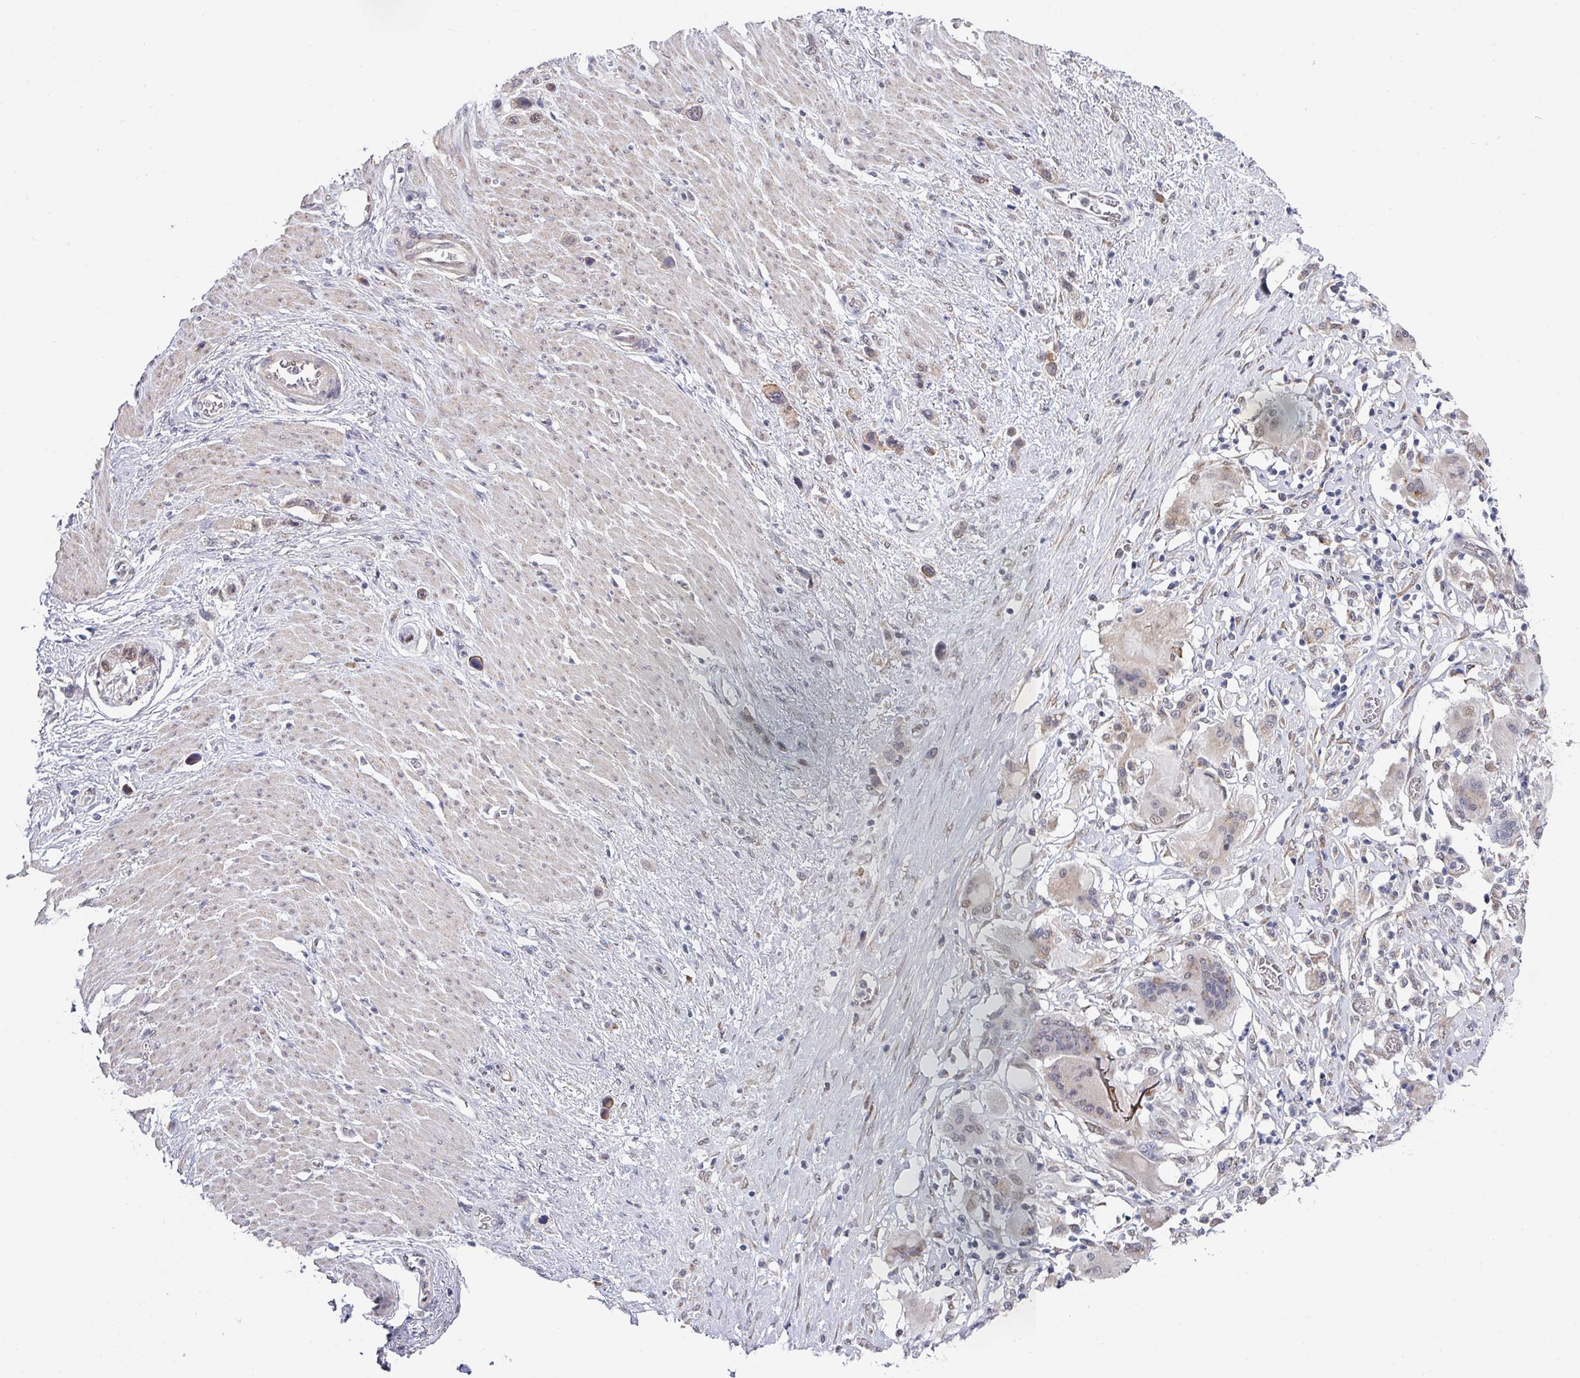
{"staining": {"intensity": "weak", "quantity": "25%-75%", "location": "cytoplasmic/membranous,nuclear"}, "tissue": "stomach cancer", "cell_type": "Tumor cells", "image_type": "cancer", "snomed": [{"axis": "morphology", "description": "Adenocarcinoma, NOS"}, {"axis": "morphology", "description": "Adenocarcinoma, High grade"}, {"axis": "topography", "description": "Stomach, upper"}, {"axis": "topography", "description": "Stomach, lower"}], "caption": "Immunohistochemistry (IHC) staining of stomach adenocarcinoma, which demonstrates low levels of weak cytoplasmic/membranous and nuclear staining in about 25%-75% of tumor cells indicating weak cytoplasmic/membranous and nuclear protein expression. The staining was performed using DAB (brown) for protein detection and nuclei were counterstained in hematoxylin (blue).", "gene": "TMED5", "patient": {"sex": "female", "age": 65}}